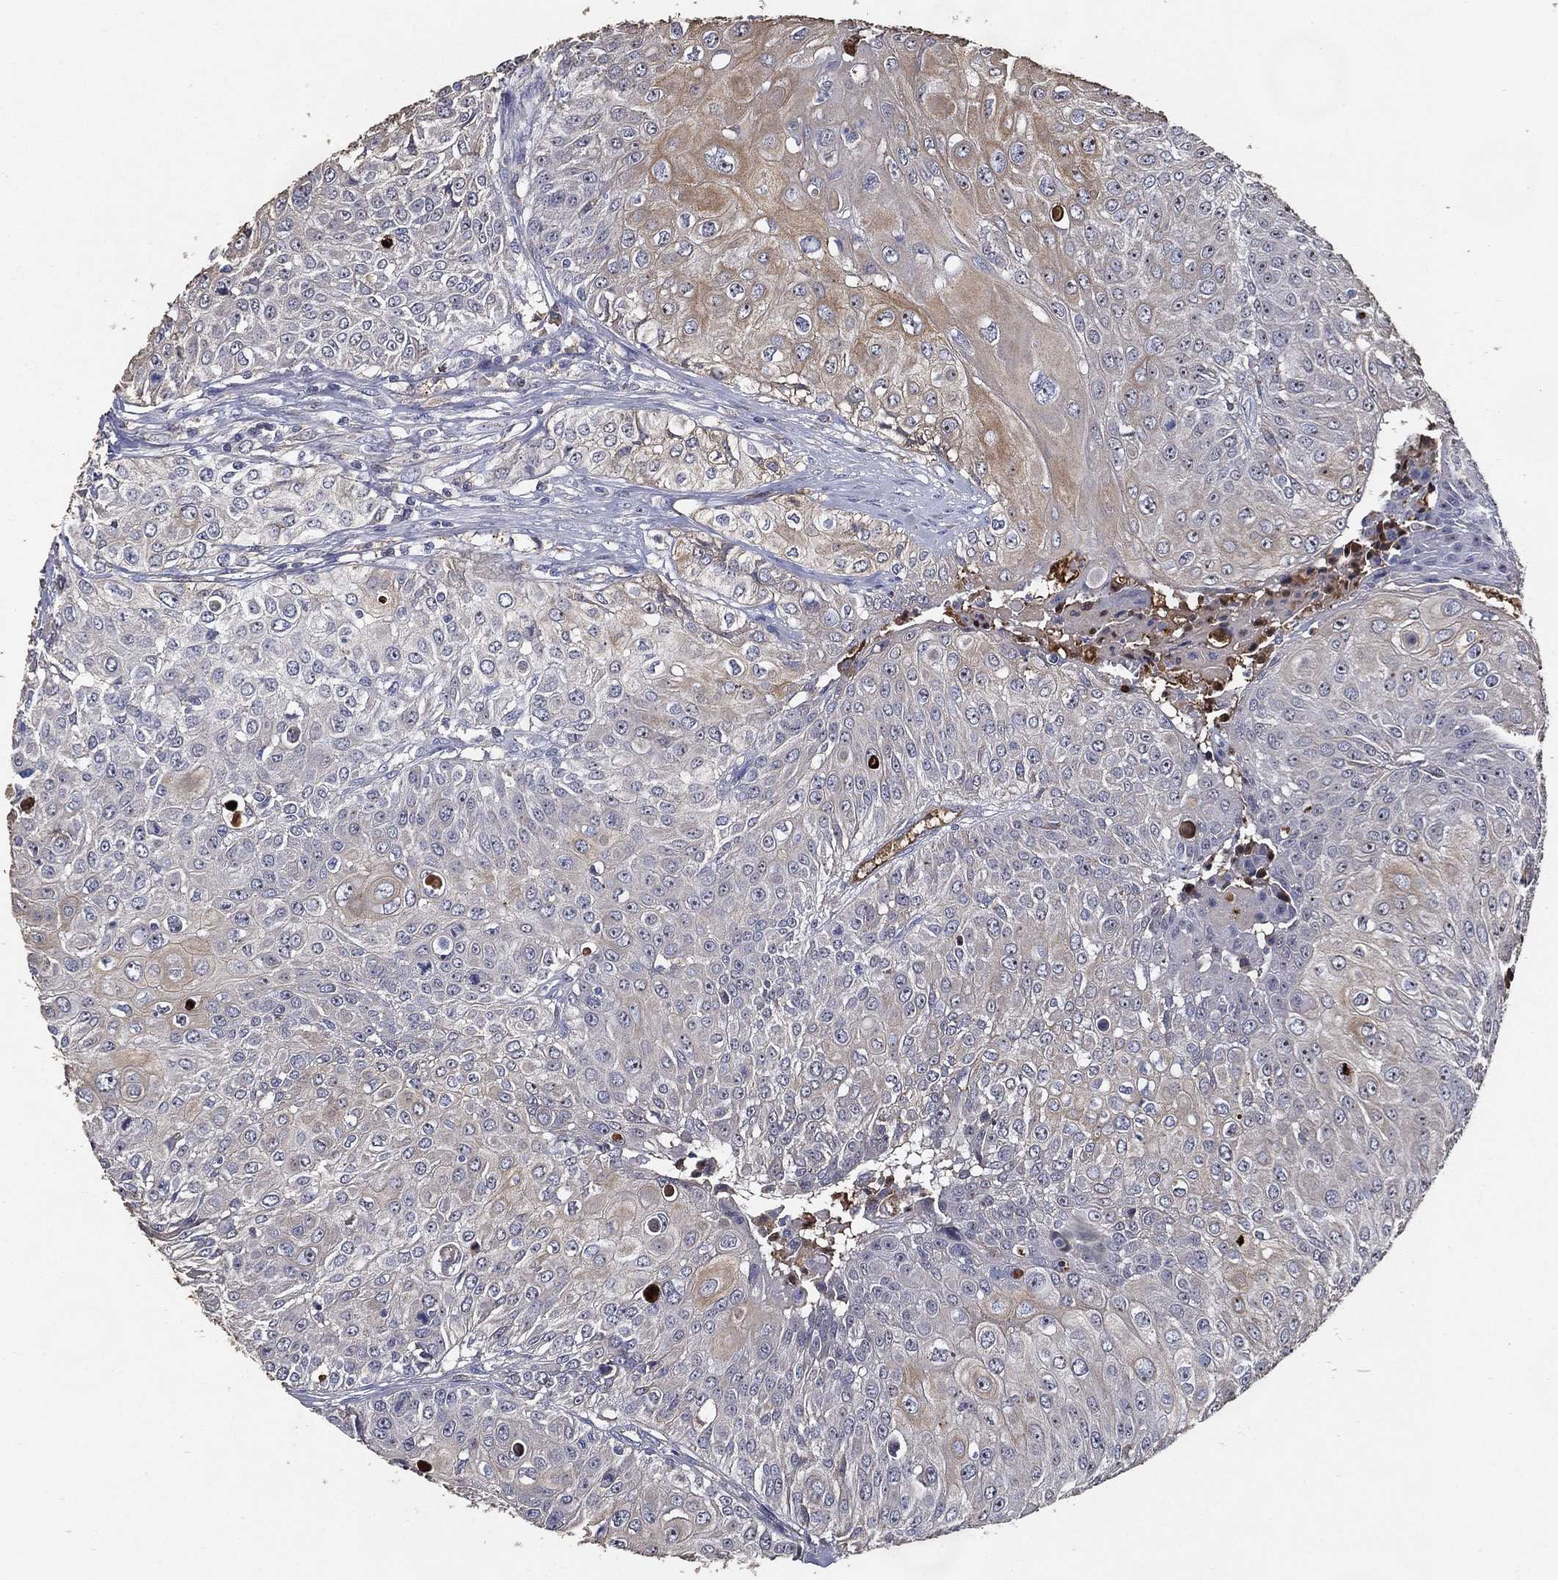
{"staining": {"intensity": "moderate", "quantity": "<25%", "location": "cytoplasmic/membranous"}, "tissue": "urothelial cancer", "cell_type": "Tumor cells", "image_type": "cancer", "snomed": [{"axis": "morphology", "description": "Urothelial carcinoma, High grade"}, {"axis": "topography", "description": "Urinary bladder"}], "caption": "Brown immunohistochemical staining in urothelial cancer reveals moderate cytoplasmic/membranous staining in approximately <25% of tumor cells.", "gene": "EFNA1", "patient": {"sex": "female", "age": 79}}